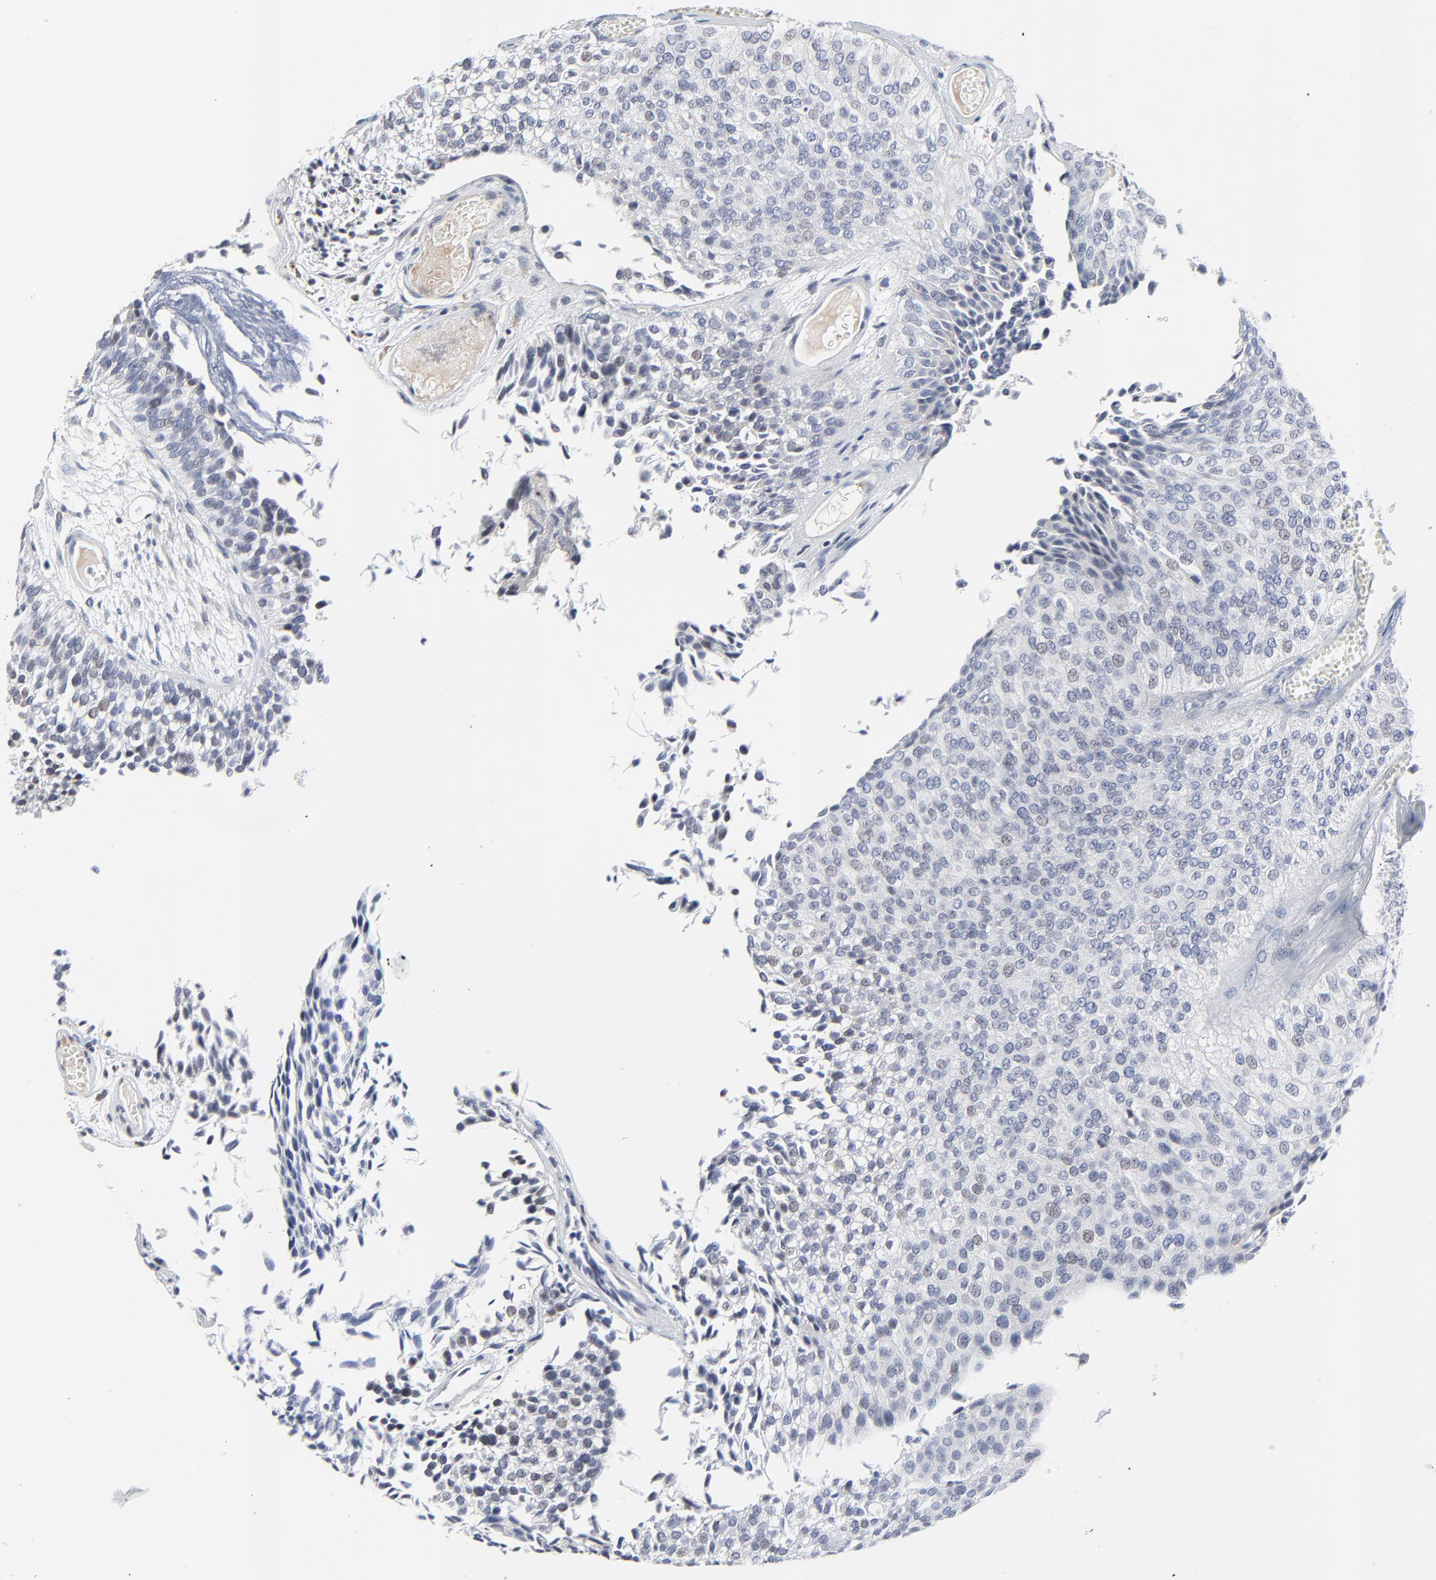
{"staining": {"intensity": "negative", "quantity": "none", "location": "none"}, "tissue": "urothelial cancer", "cell_type": "Tumor cells", "image_type": "cancer", "snomed": [{"axis": "morphology", "description": "Urothelial carcinoma, Low grade"}, {"axis": "topography", "description": "Urinary bladder"}], "caption": "The histopathology image shows no staining of tumor cells in urothelial cancer. (DAB immunohistochemistry (IHC) with hematoxylin counter stain).", "gene": "NLGN3", "patient": {"sex": "male", "age": 84}}